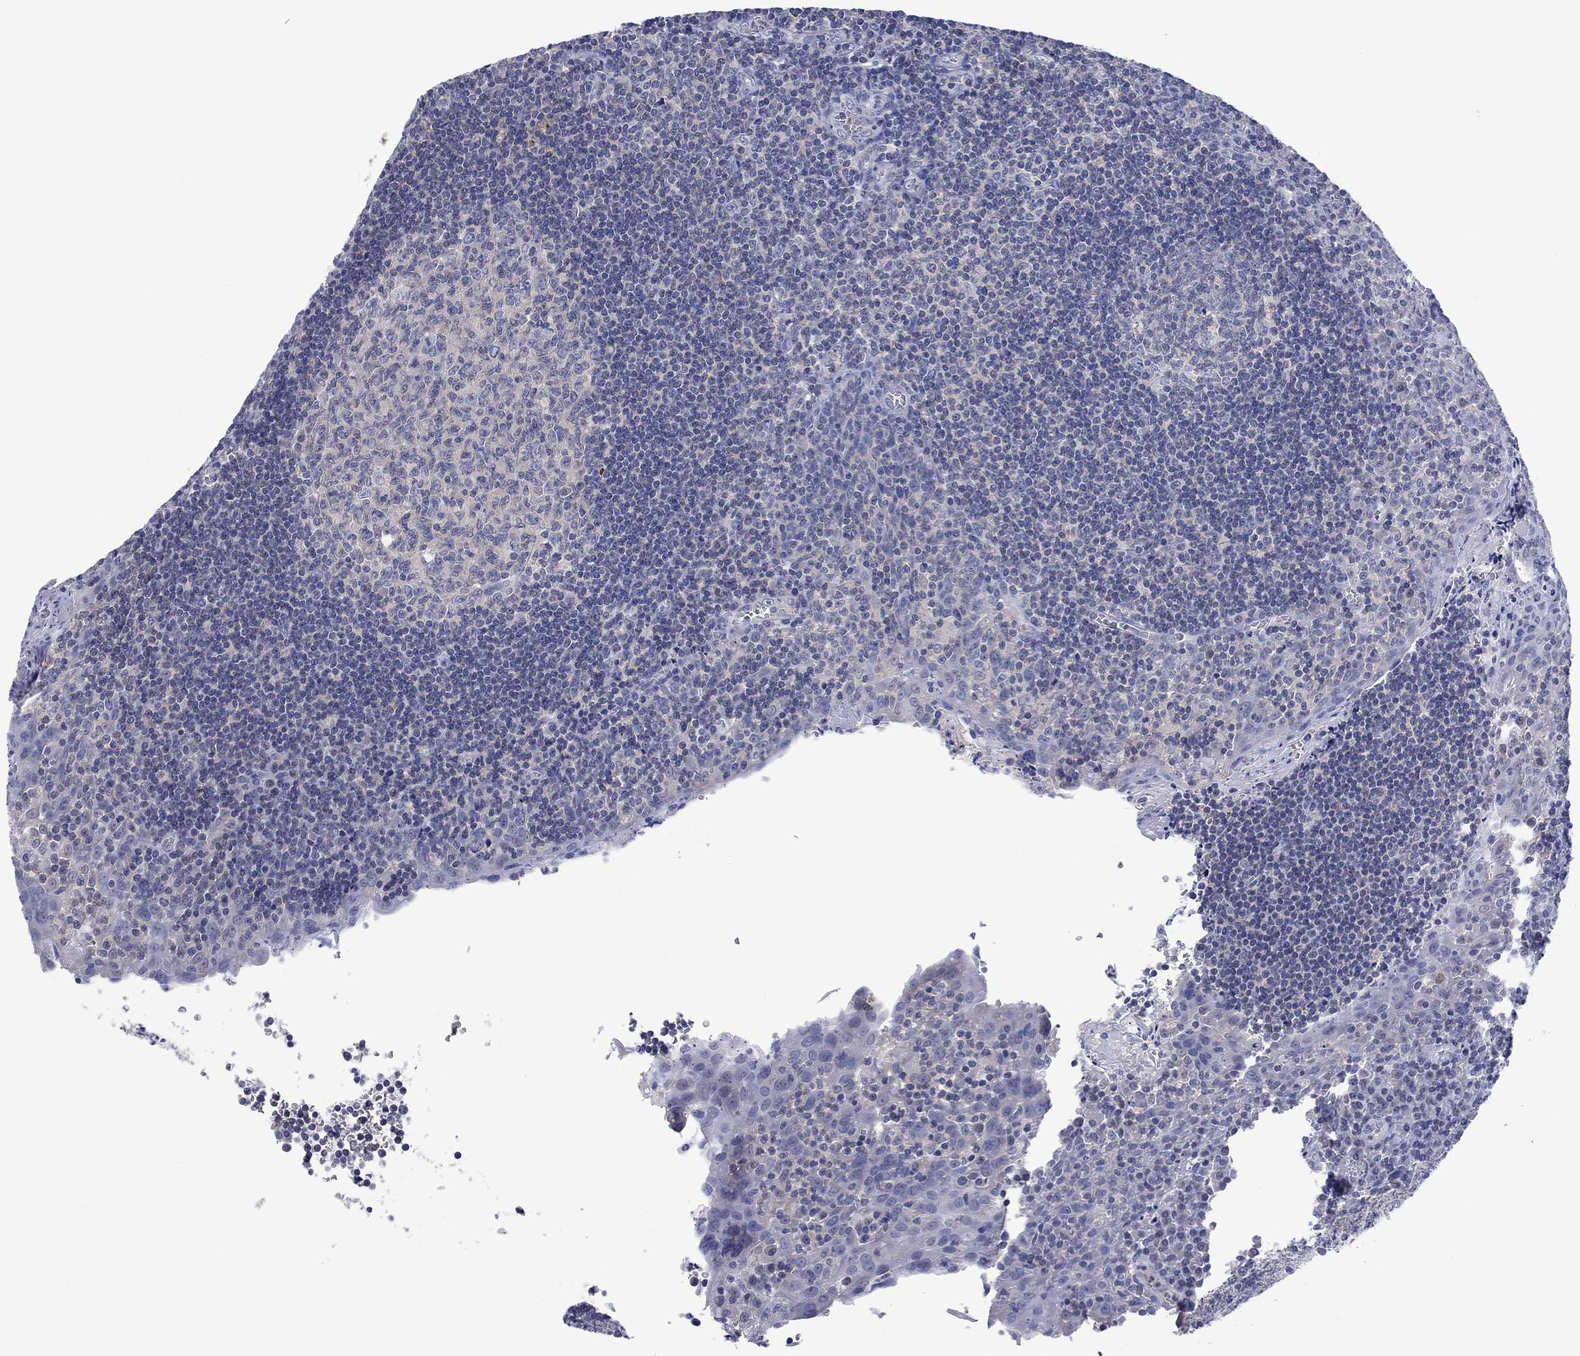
{"staining": {"intensity": "negative", "quantity": "none", "location": "none"}, "tissue": "tonsil", "cell_type": "Germinal center cells", "image_type": "normal", "snomed": [{"axis": "morphology", "description": "Normal tissue, NOS"}, {"axis": "morphology", "description": "Inflammation, NOS"}, {"axis": "topography", "description": "Tonsil"}], "caption": "The photomicrograph displays no significant expression in germinal center cells of tonsil. (DAB (3,3'-diaminobenzidine) immunohistochemistry (IHC), high magnification).", "gene": "FER1L6", "patient": {"sex": "female", "age": 31}}